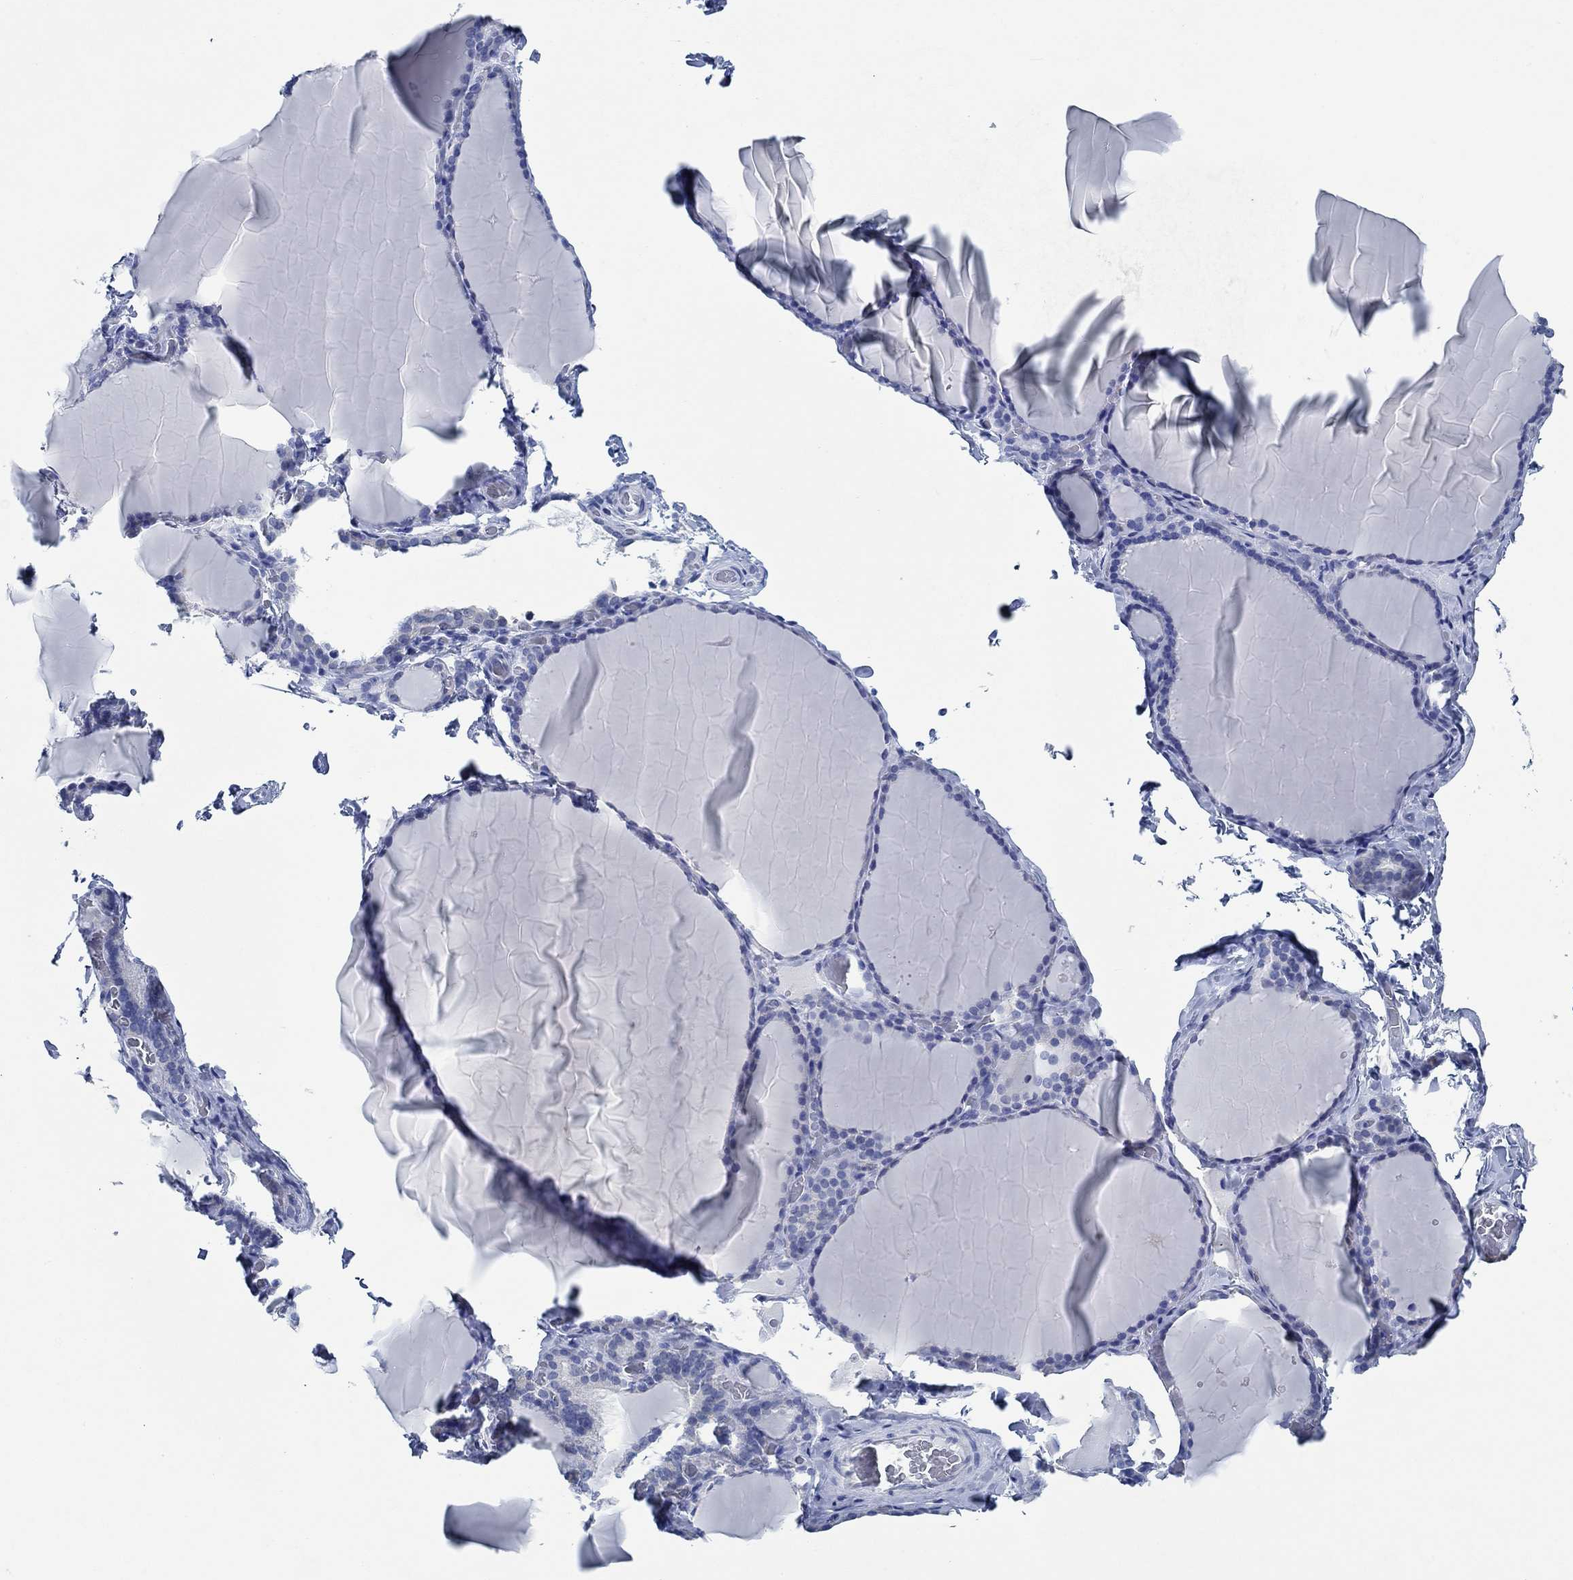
{"staining": {"intensity": "negative", "quantity": "none", "location": "none"}, "tissue": "thyroid gland", "cell_type": "Glandular cells", "image_type": "normal", "snomed": [{"axis": "morphology", "description": "Normal tissue, NOS"}, {"axis": "morphology", "description": "Hyperplasia, NOS"}, {"axis": "topography", "description": "Thyroid gland"}], "caption": "DAB immunohistochemical staining of unremarkable thyroid gland demonstrates no significant expression in glandular cells. Nuclei are stained in blue.", "gene": "ZNF671", "patient": {"sex": "female", "age": 27}}